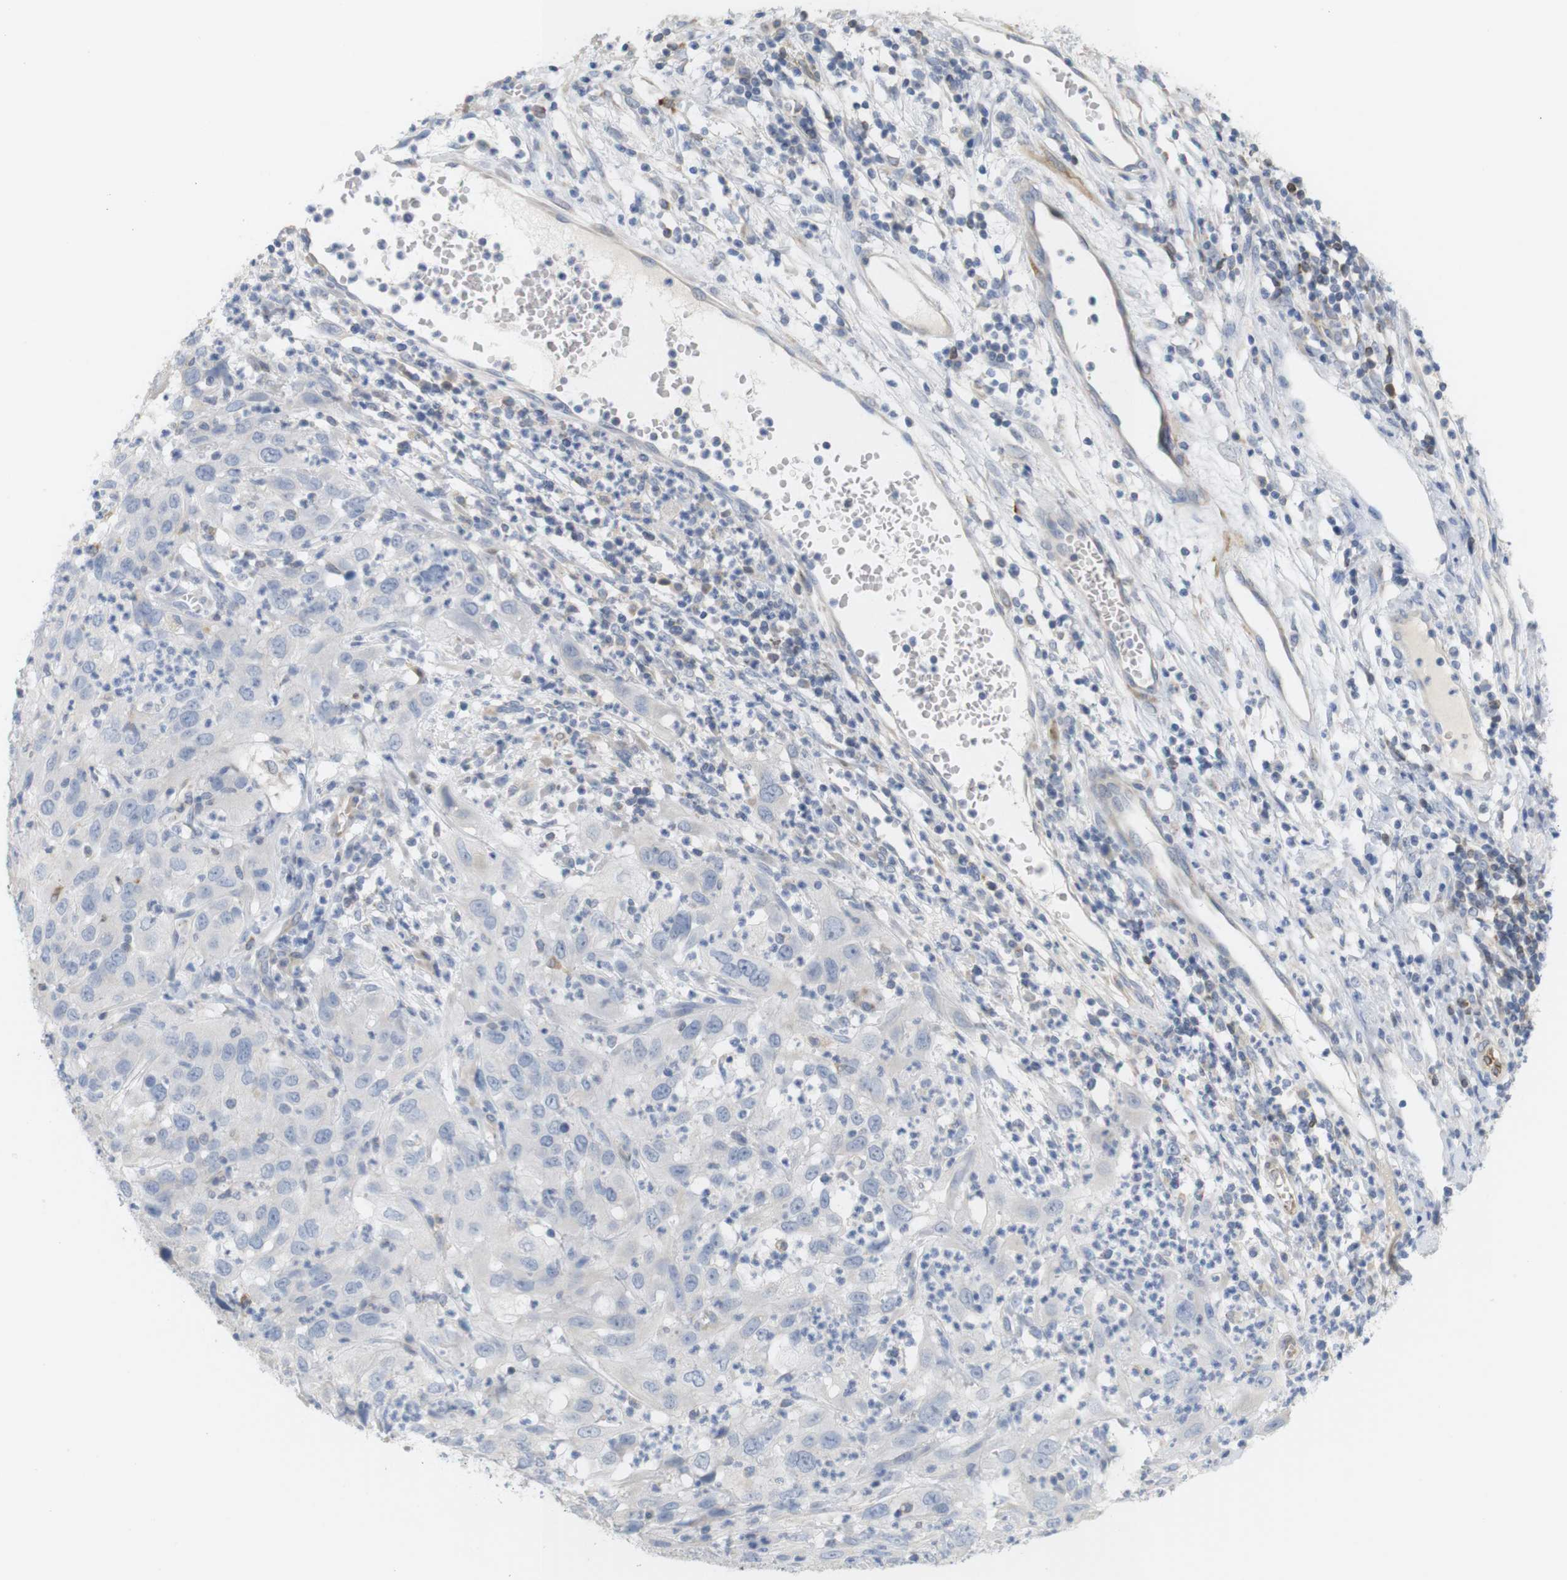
{"staining": {"intensity": "negative", "quantity": "none", "location": "none"}, "tissue": "cervical cancer", "cell_type": "Tumor cells", "image_type": "cancer", "snomed": [{"axis": "morphology", "description": "Squamous cell carcinoma, NOS"}, {"axis": "topography", "description": "Cervix"}], "caption": "Image shows no significant protein expression in tumor cells of cervical squamous cell carcinoma. The staining was performed using DAB to visualize the protein expression in brown, while the nuclei were stained in blue with hematoxylin (Magnification: 20x).", "gene": "ITPR1", "patient": {"sex": "female", "age": 32}}